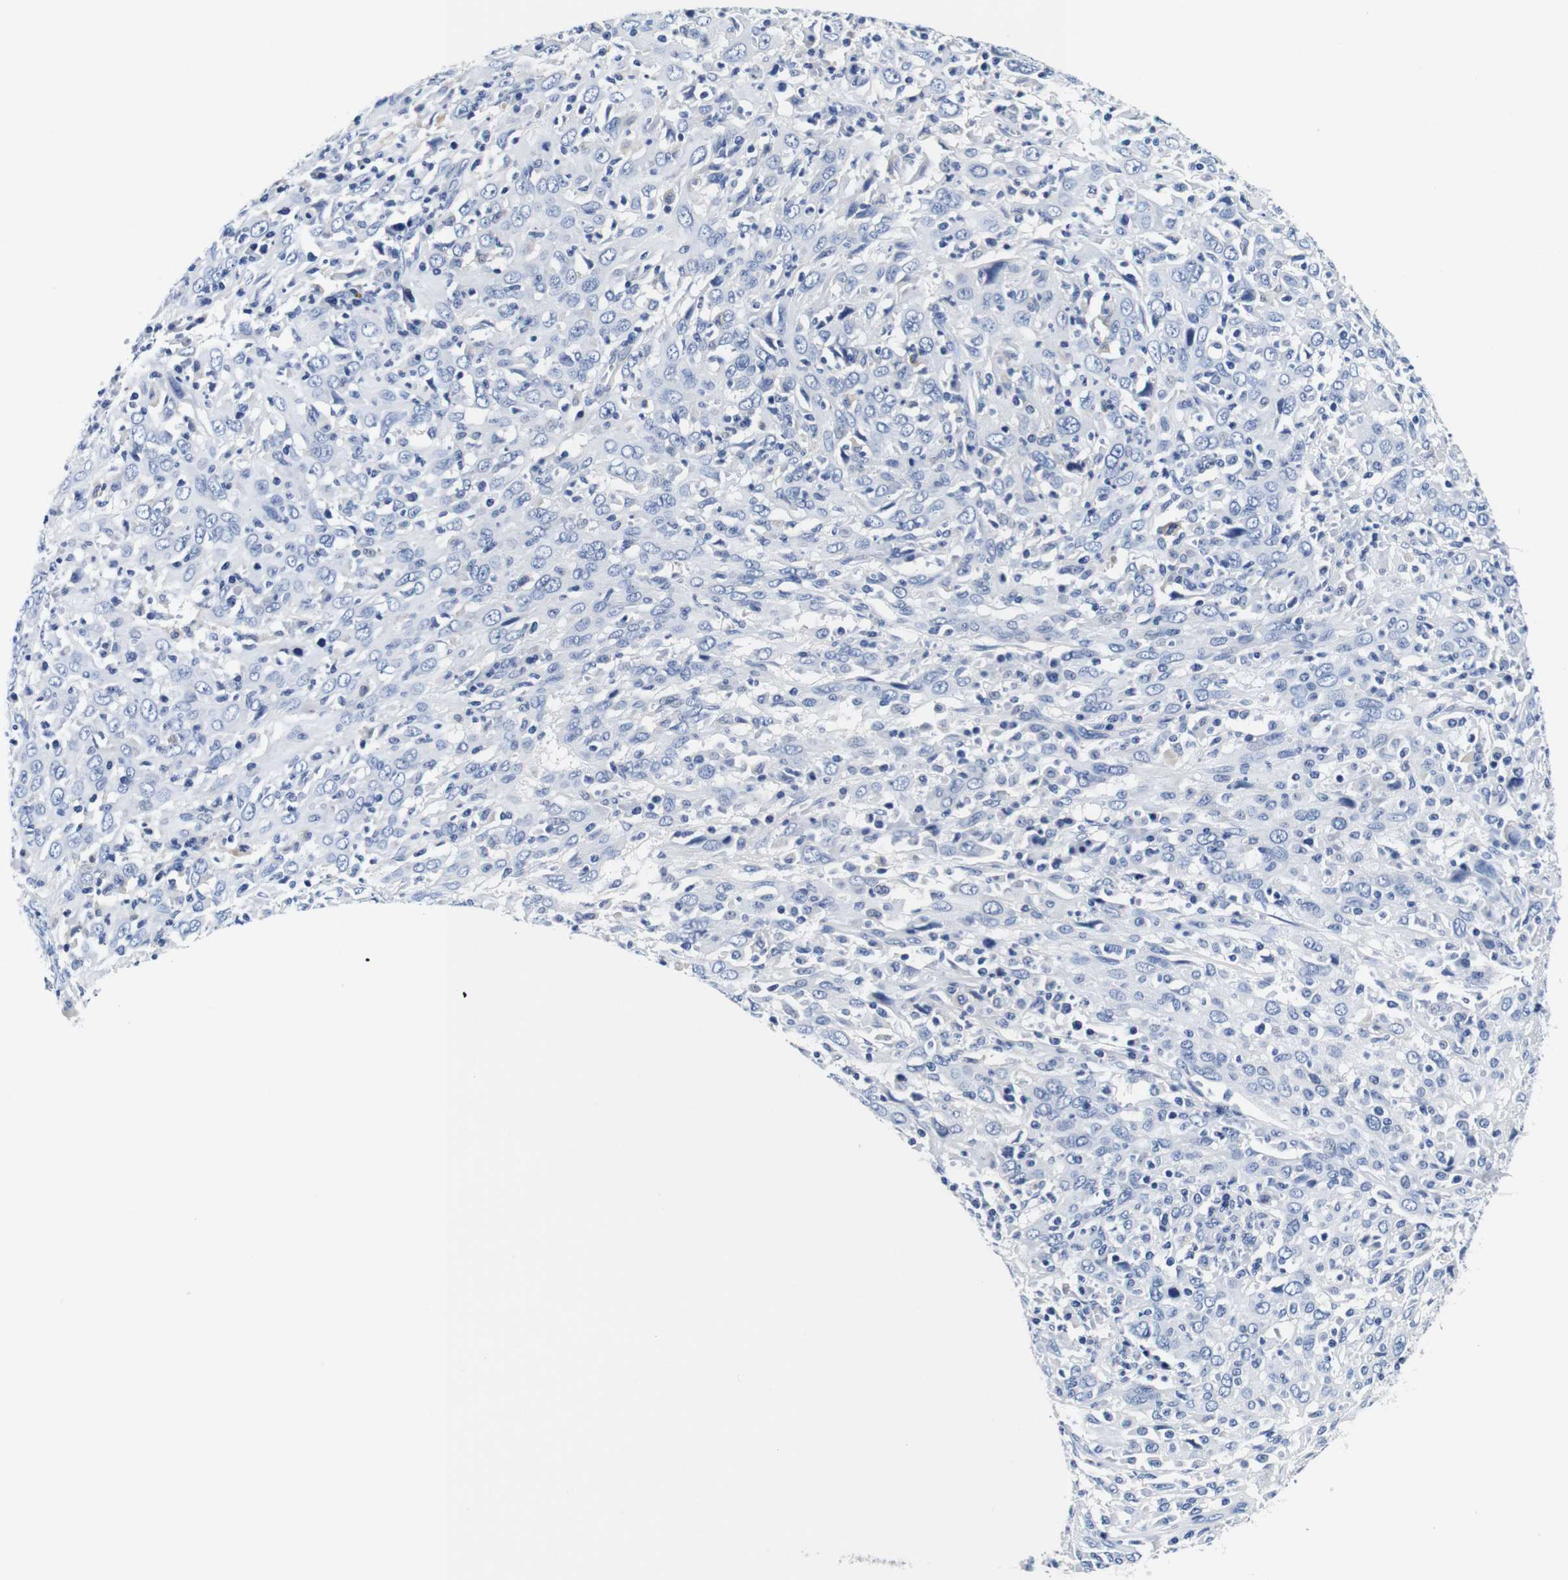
{"staining": {"intensity": "negative", "quantity": "none", "location": "none"}, "tissue": "cervical cancer", "cell_type": "Tumor cells", "image_type": "cancer", "snomed": [{"axis": "morphology", "description": "Squamous cell carcinoma, NOS"}, {"axis": "topography", "description": "Cervix"}], "caption": "Human cervical cancer (squamous cell carcinoma) stained for a protein using immunohistochemistry demonstrates no staining in tumor cells.", "gene": "GP1BA", "patient": {"sex": "female", "age": 46}}